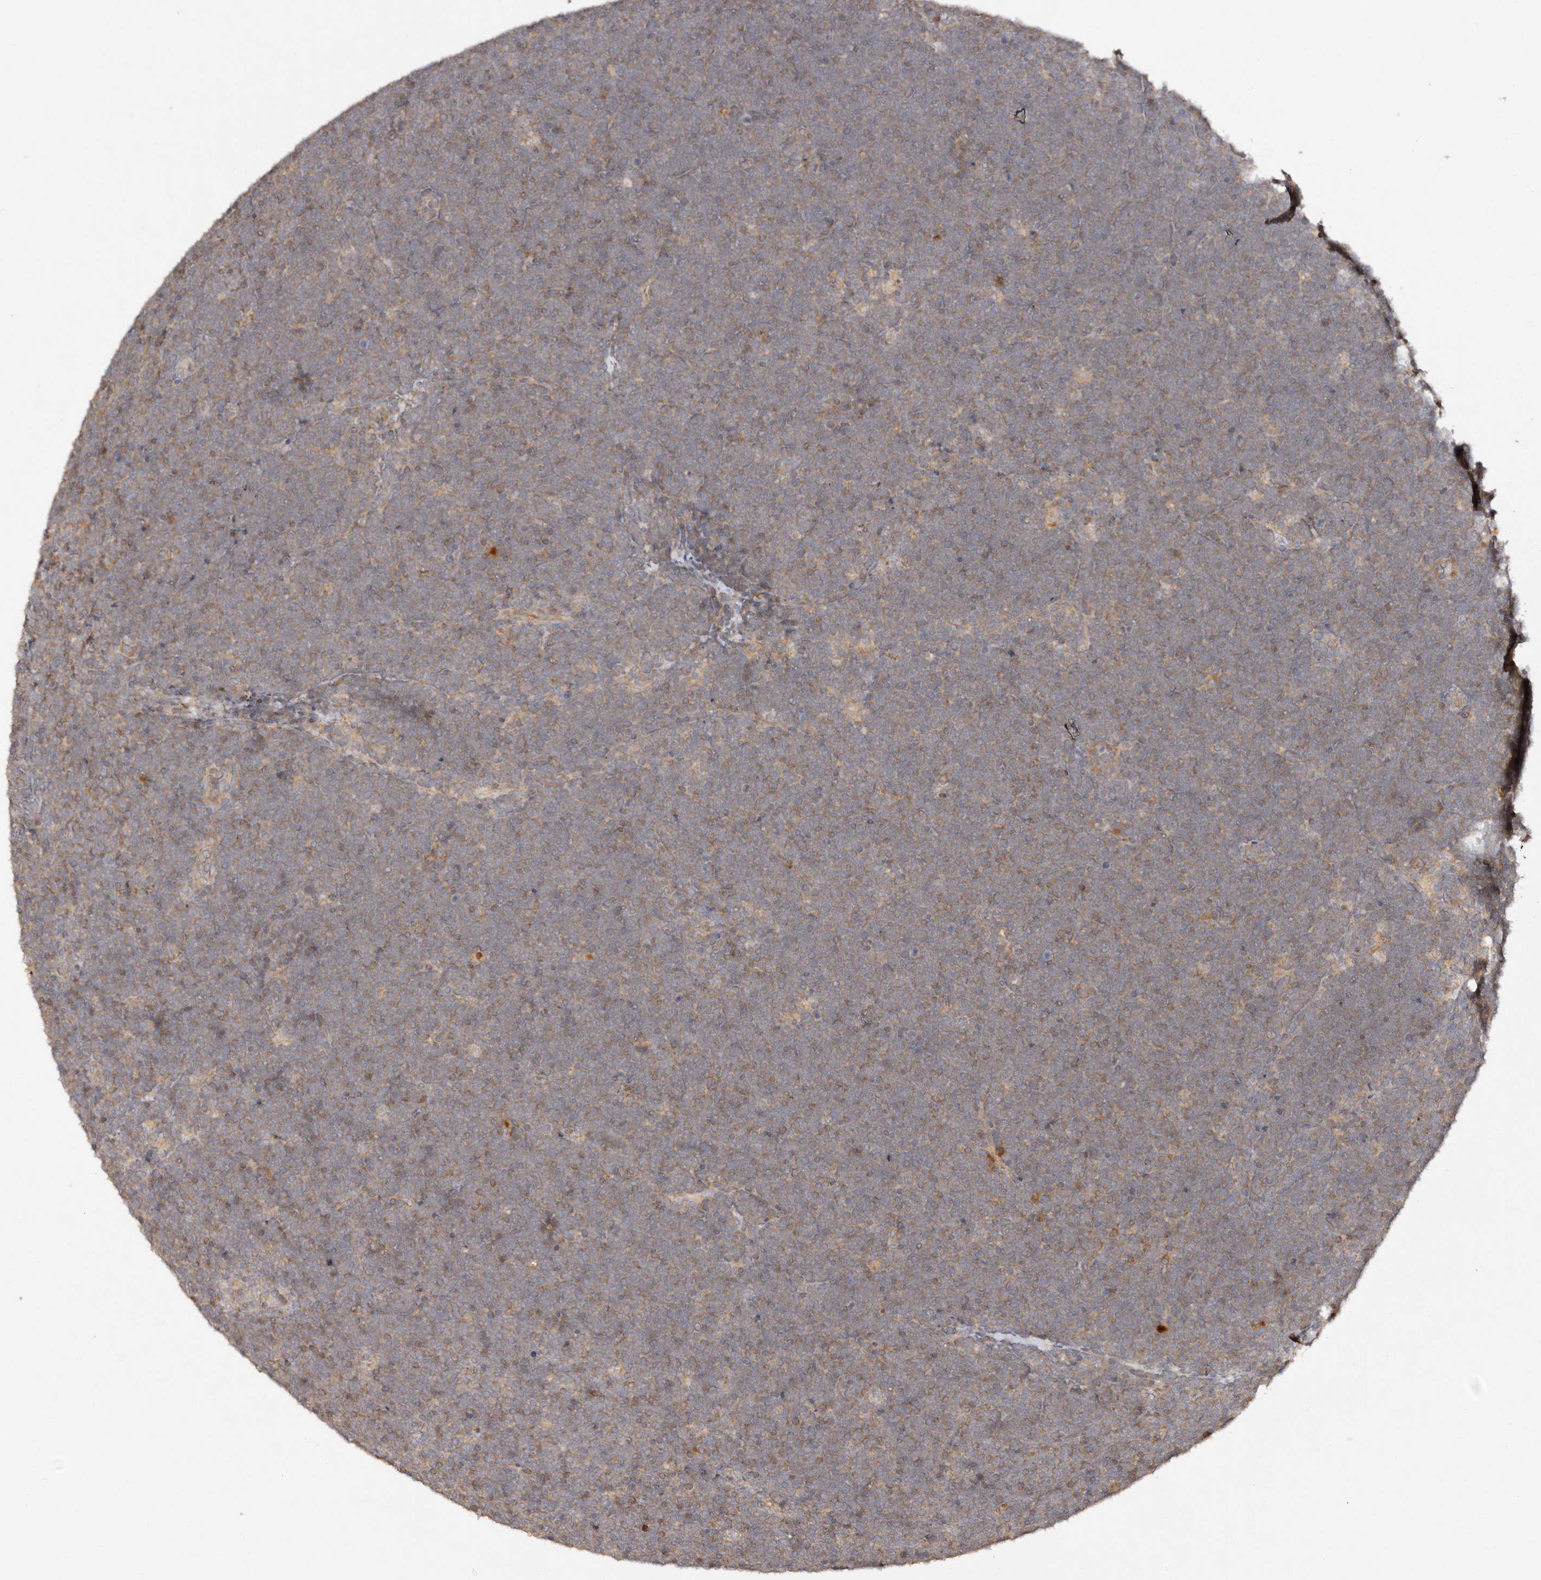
{"staining": {"intensity": "moderate", "quantity": ">75%", "location": "cytoplasmic/membranous"}, "tissue": "lymphoma", "cell_type": "Tumor cells", "image_type": "cancer", "snomed": [{"axis": "morphology", "description": "Malignant lymphoma, non-Hodgkin's type, High grade"}, {"axis": "topography", "description": "Lymph node"}], "caption": "A brown stain highlights moderate cytoplasmic/membranous positivity of a protein in human lymphoma tumor cells.", "gene": "DENND11", "patient": {"sex": "male", "age": 13}}